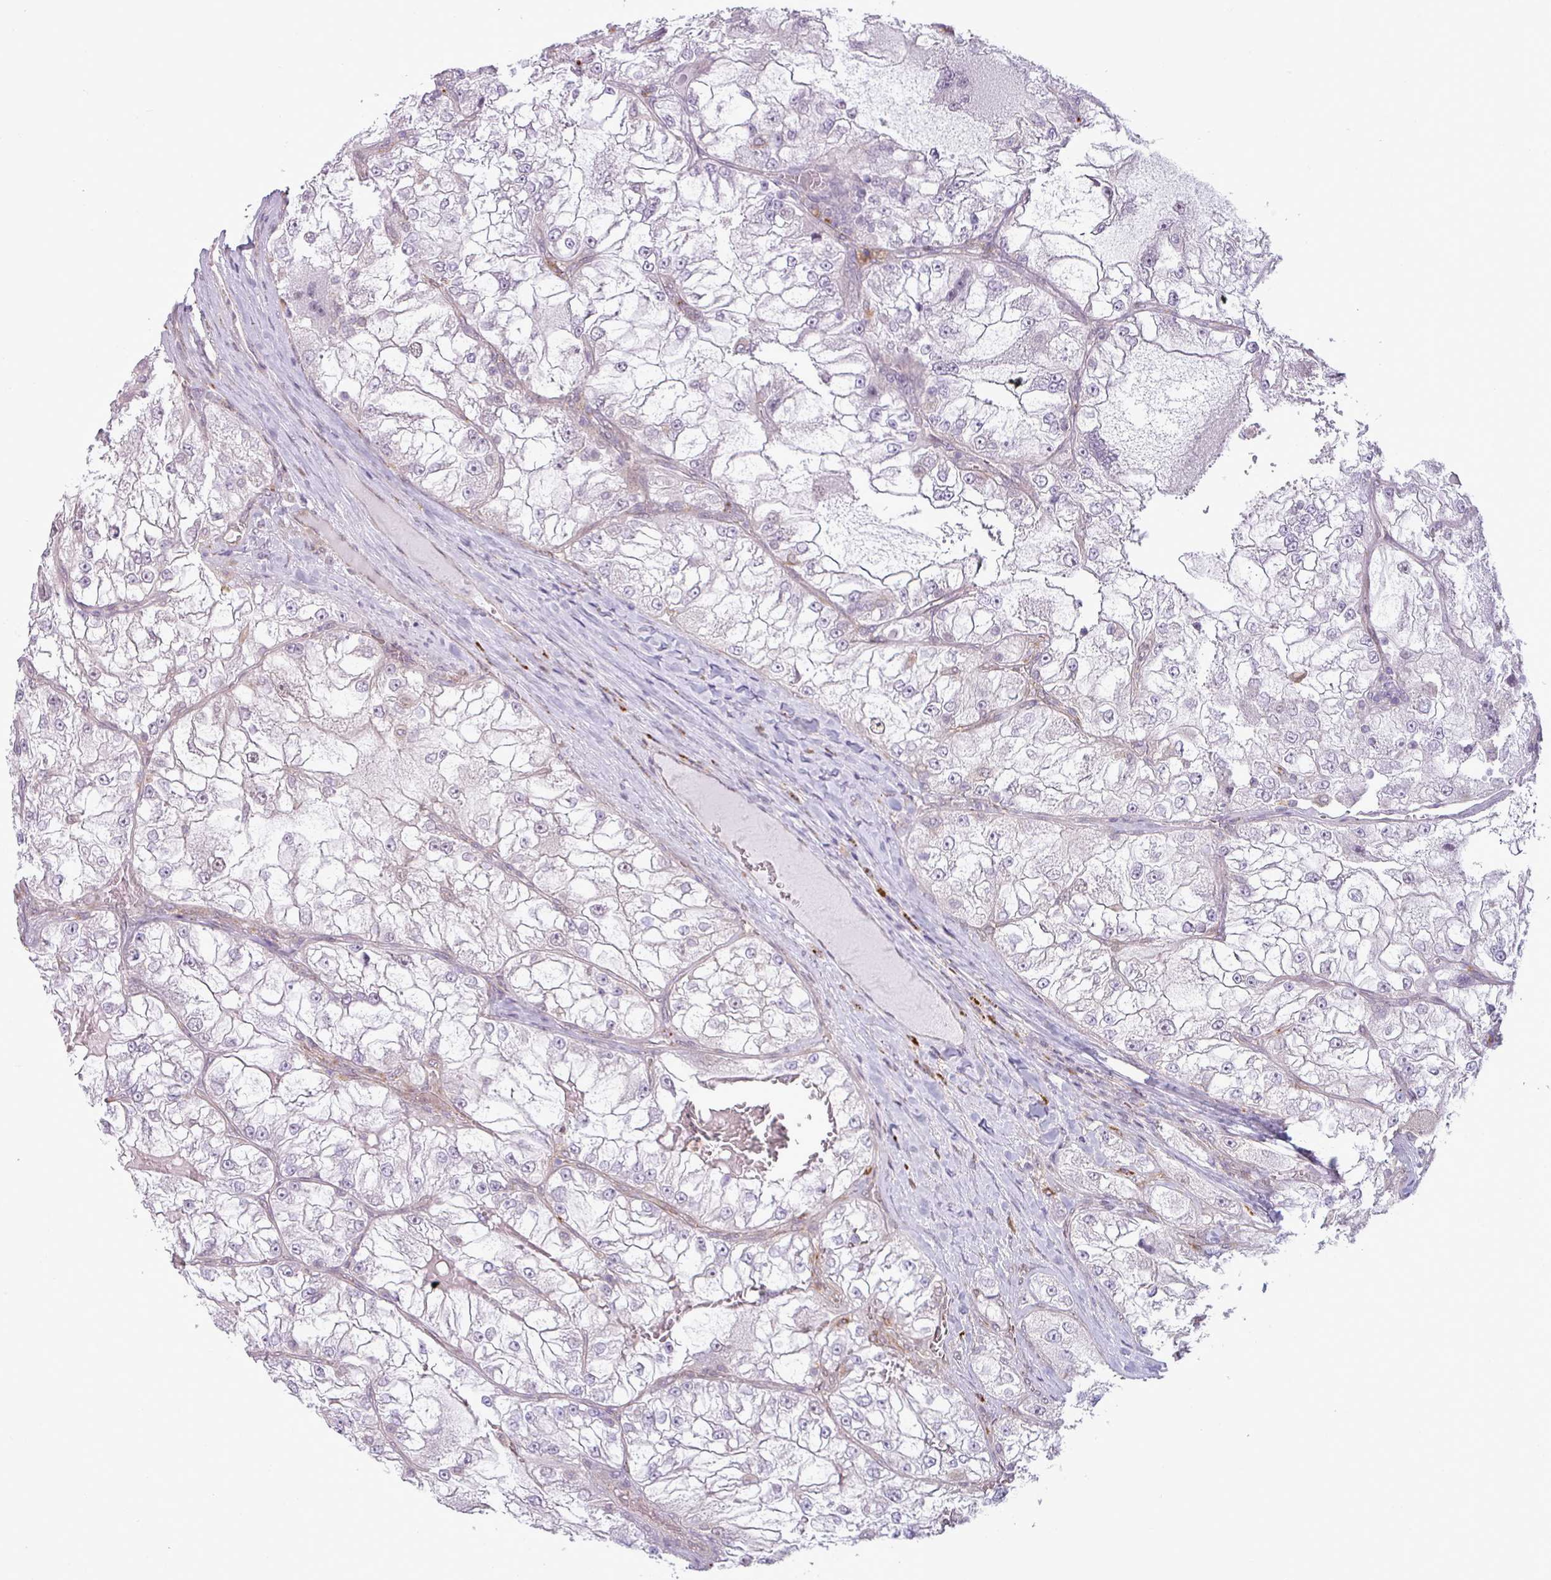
{"staining": {"intensity": "negative", "quantity": "none", "location": "none"}, "tissue": "renal cancer", "cell_type": "Tumor cells", "image_type": "cancer", "snomed": [{"axis": "morphology", "description": "Adenocarcinoma, NOS"}, {"axis": "topography", "description": "Kidney"}], "caption": "Immunohistochemistry (IHC) of human renal cancer (adenocarcinoma) shows no expression in tumor cells. Nuclei are stained in blue.", "gene": "CCDC144A", "patient": {"sex": "female", "age": 72}}